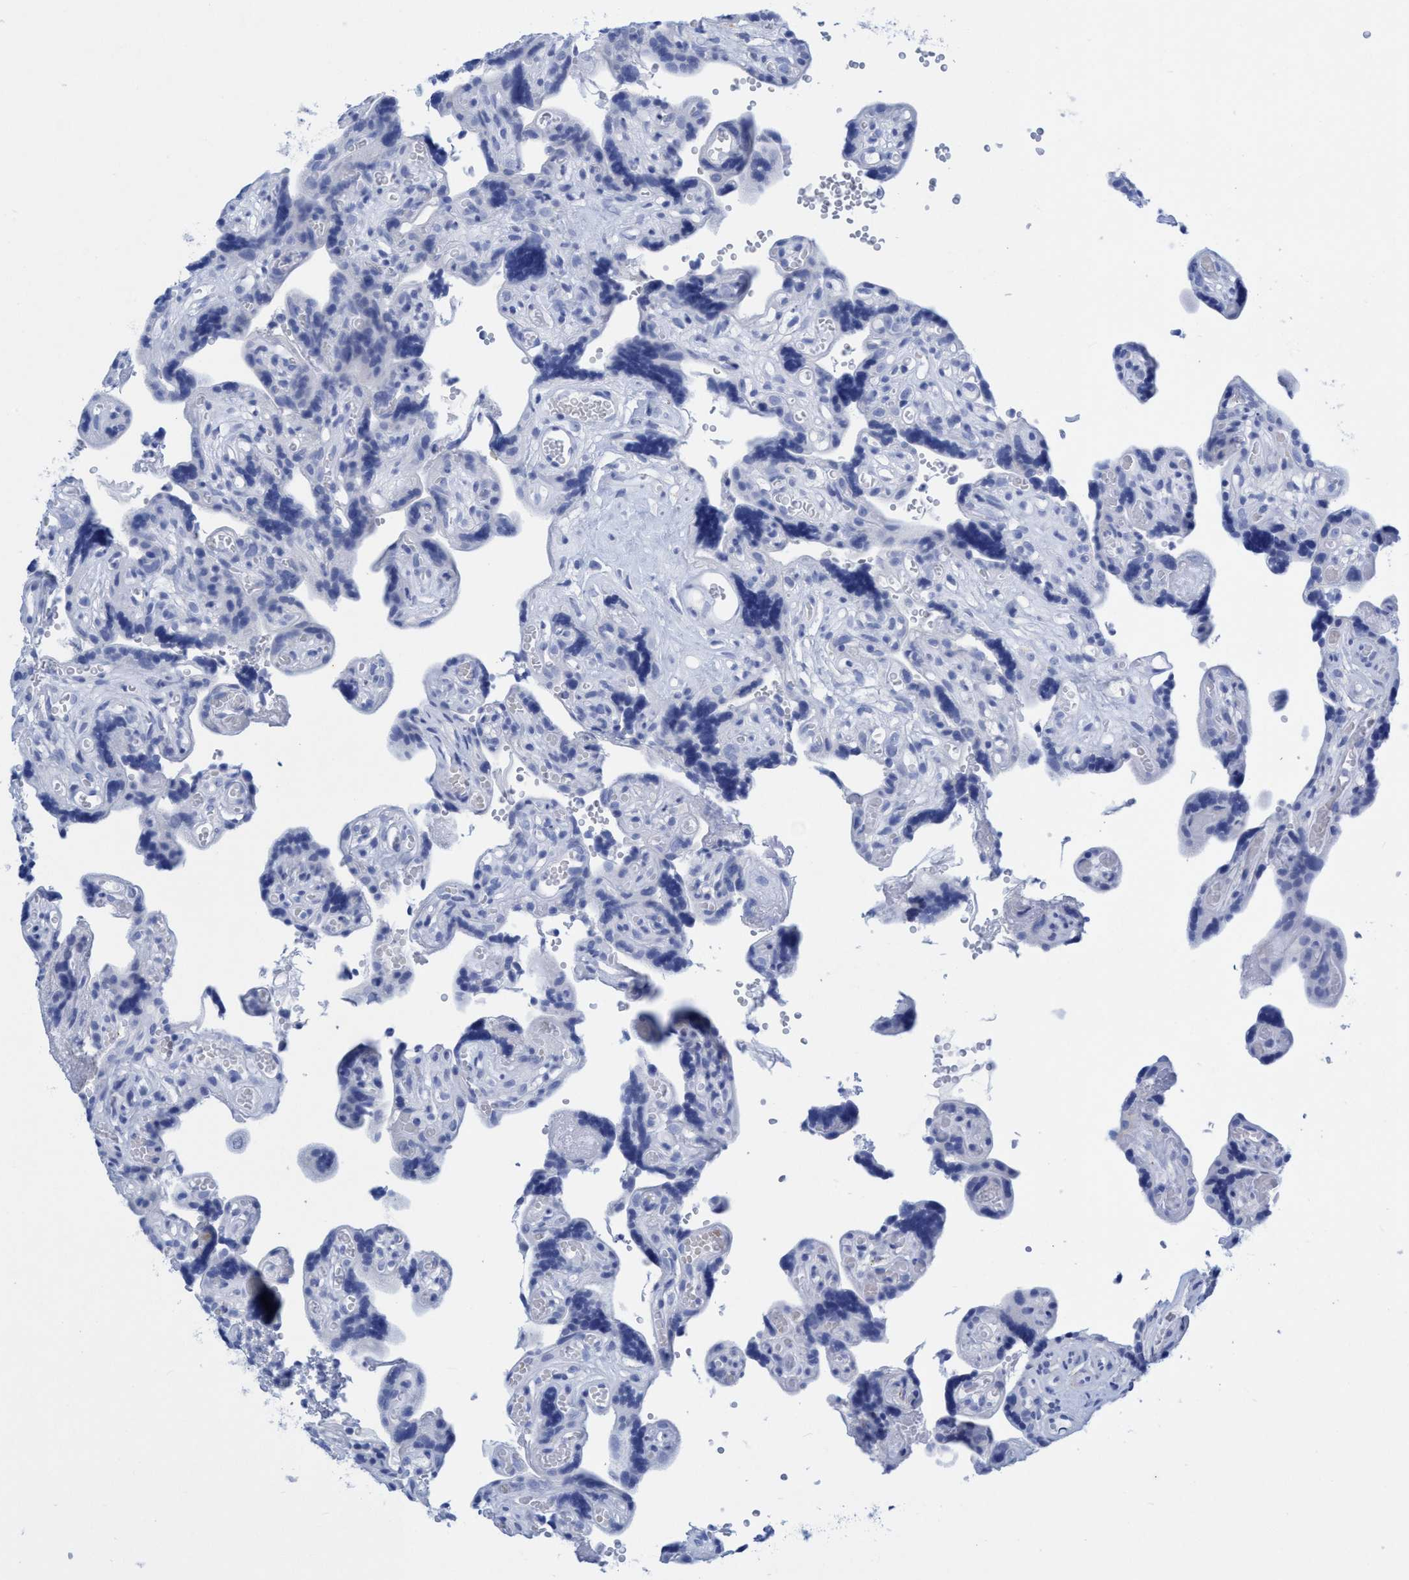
{"staining": {"intensity": "negative", "quantity": "none", "location": "none"}, "tissue": "placenta", "cell_type": "Decidual cells", "image_type": "normal", "snomed": [{"axis": "morphology", "description": "Normal tissue, NOS"}, {"axis": "topography", "description": "Placenta"}], "caption": "This is an immunohistochemistry image of unremarkable placenta. There is no staining in decidual cells.", "gene": "PLPPR1", "patient": {"sex": "female", "age": 30}}